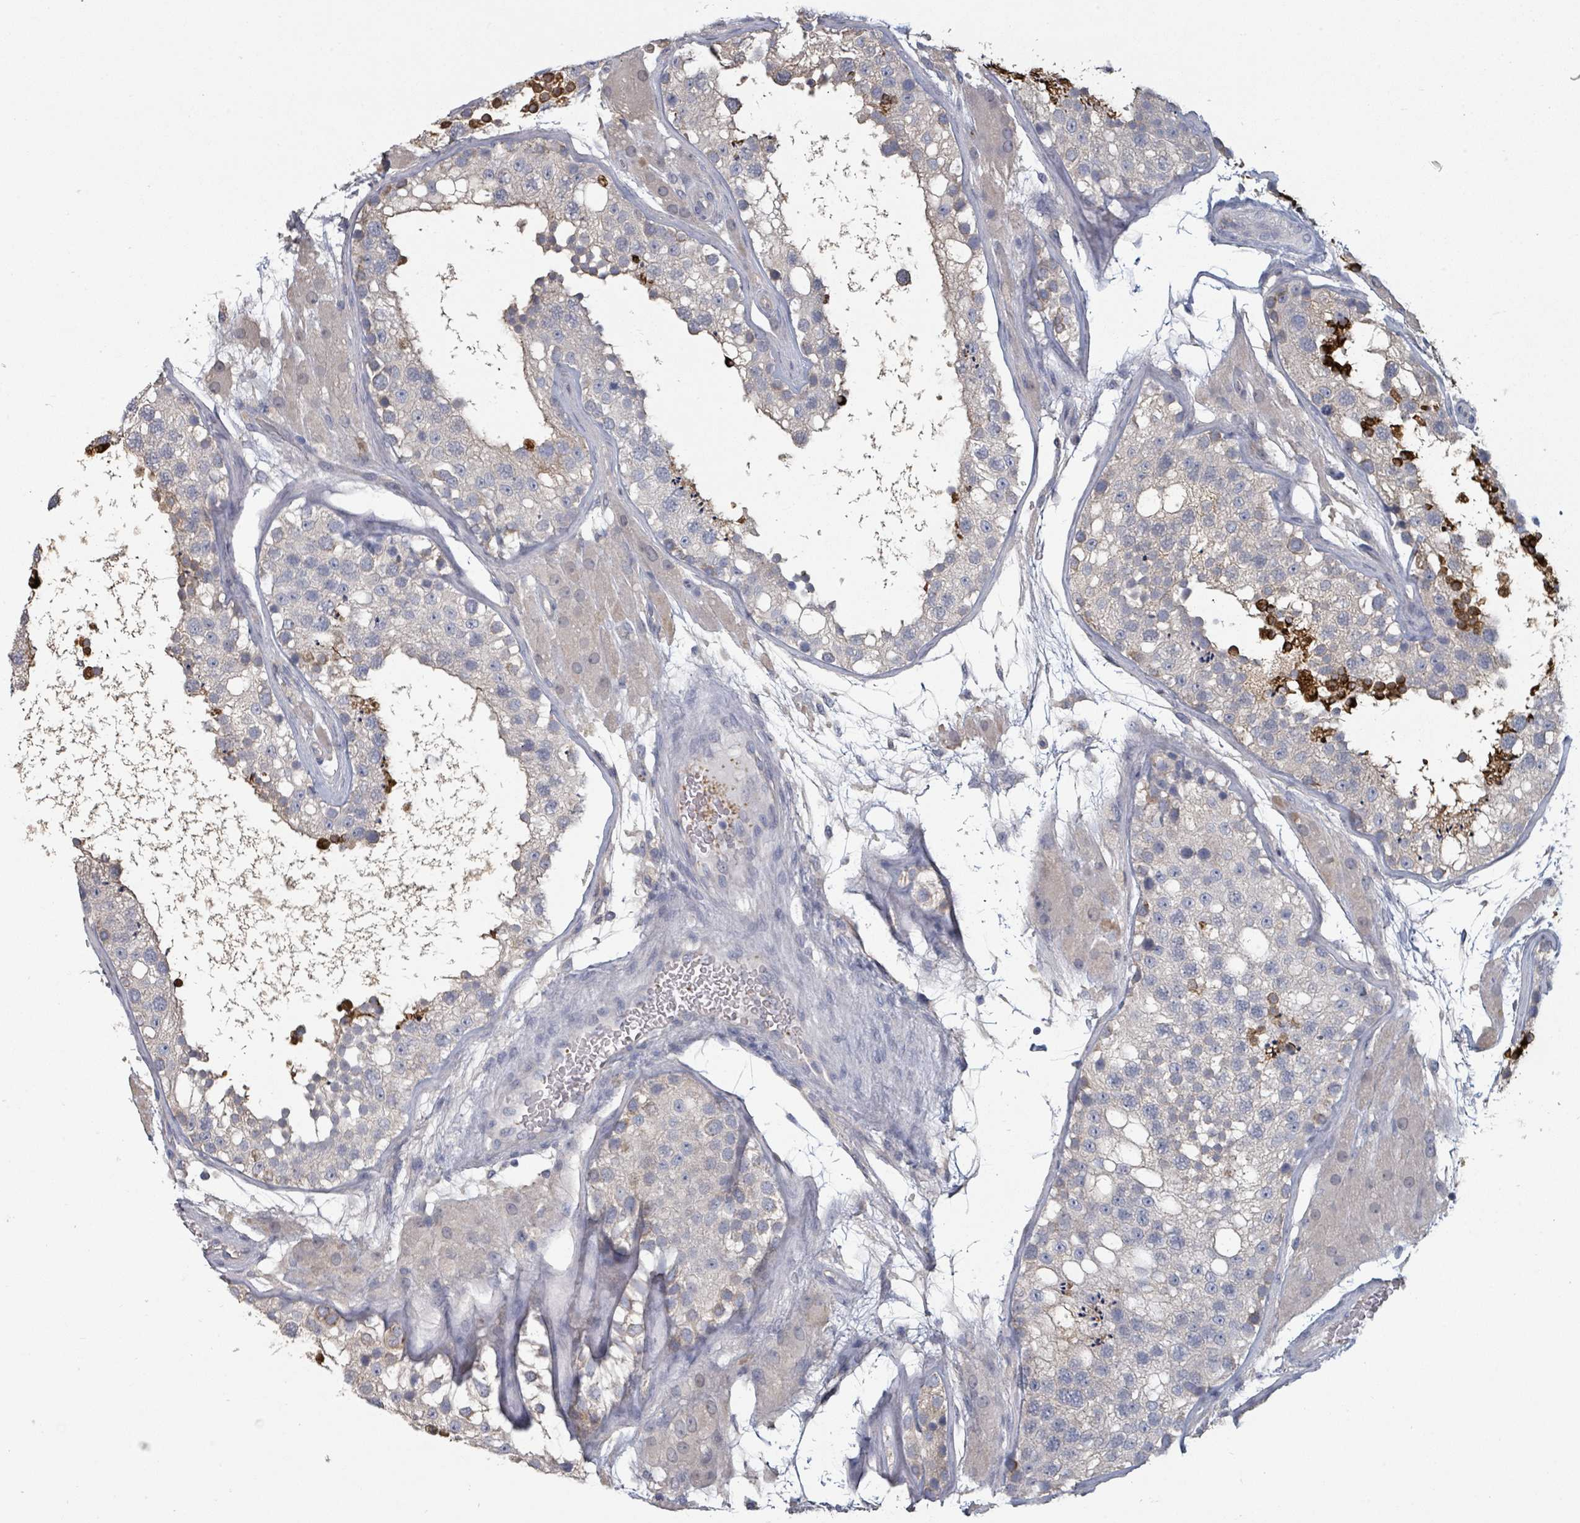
{"staining": {"intensity": "strong", "quantity": "<25%", "location": "cytoplasmic/membranous"}, "tissue": "testis", "cell_type": "Cells in seminiferous ducts", "image_type": "normal", "snomed": [{"axis": "morphology", "description": "Normal tissue, NOS"}, {"axis": "topography", "description": "Testis"}], "caption": "This histopathology image exhibits immunohistochemistry staining of benign human testis, with medium strong cytoplasmic/membranous positivity in approximately <25% of cells in seminiferous ducts.", "gene": "PLAUR", "patient": {"sex": "male", "age": 26}}